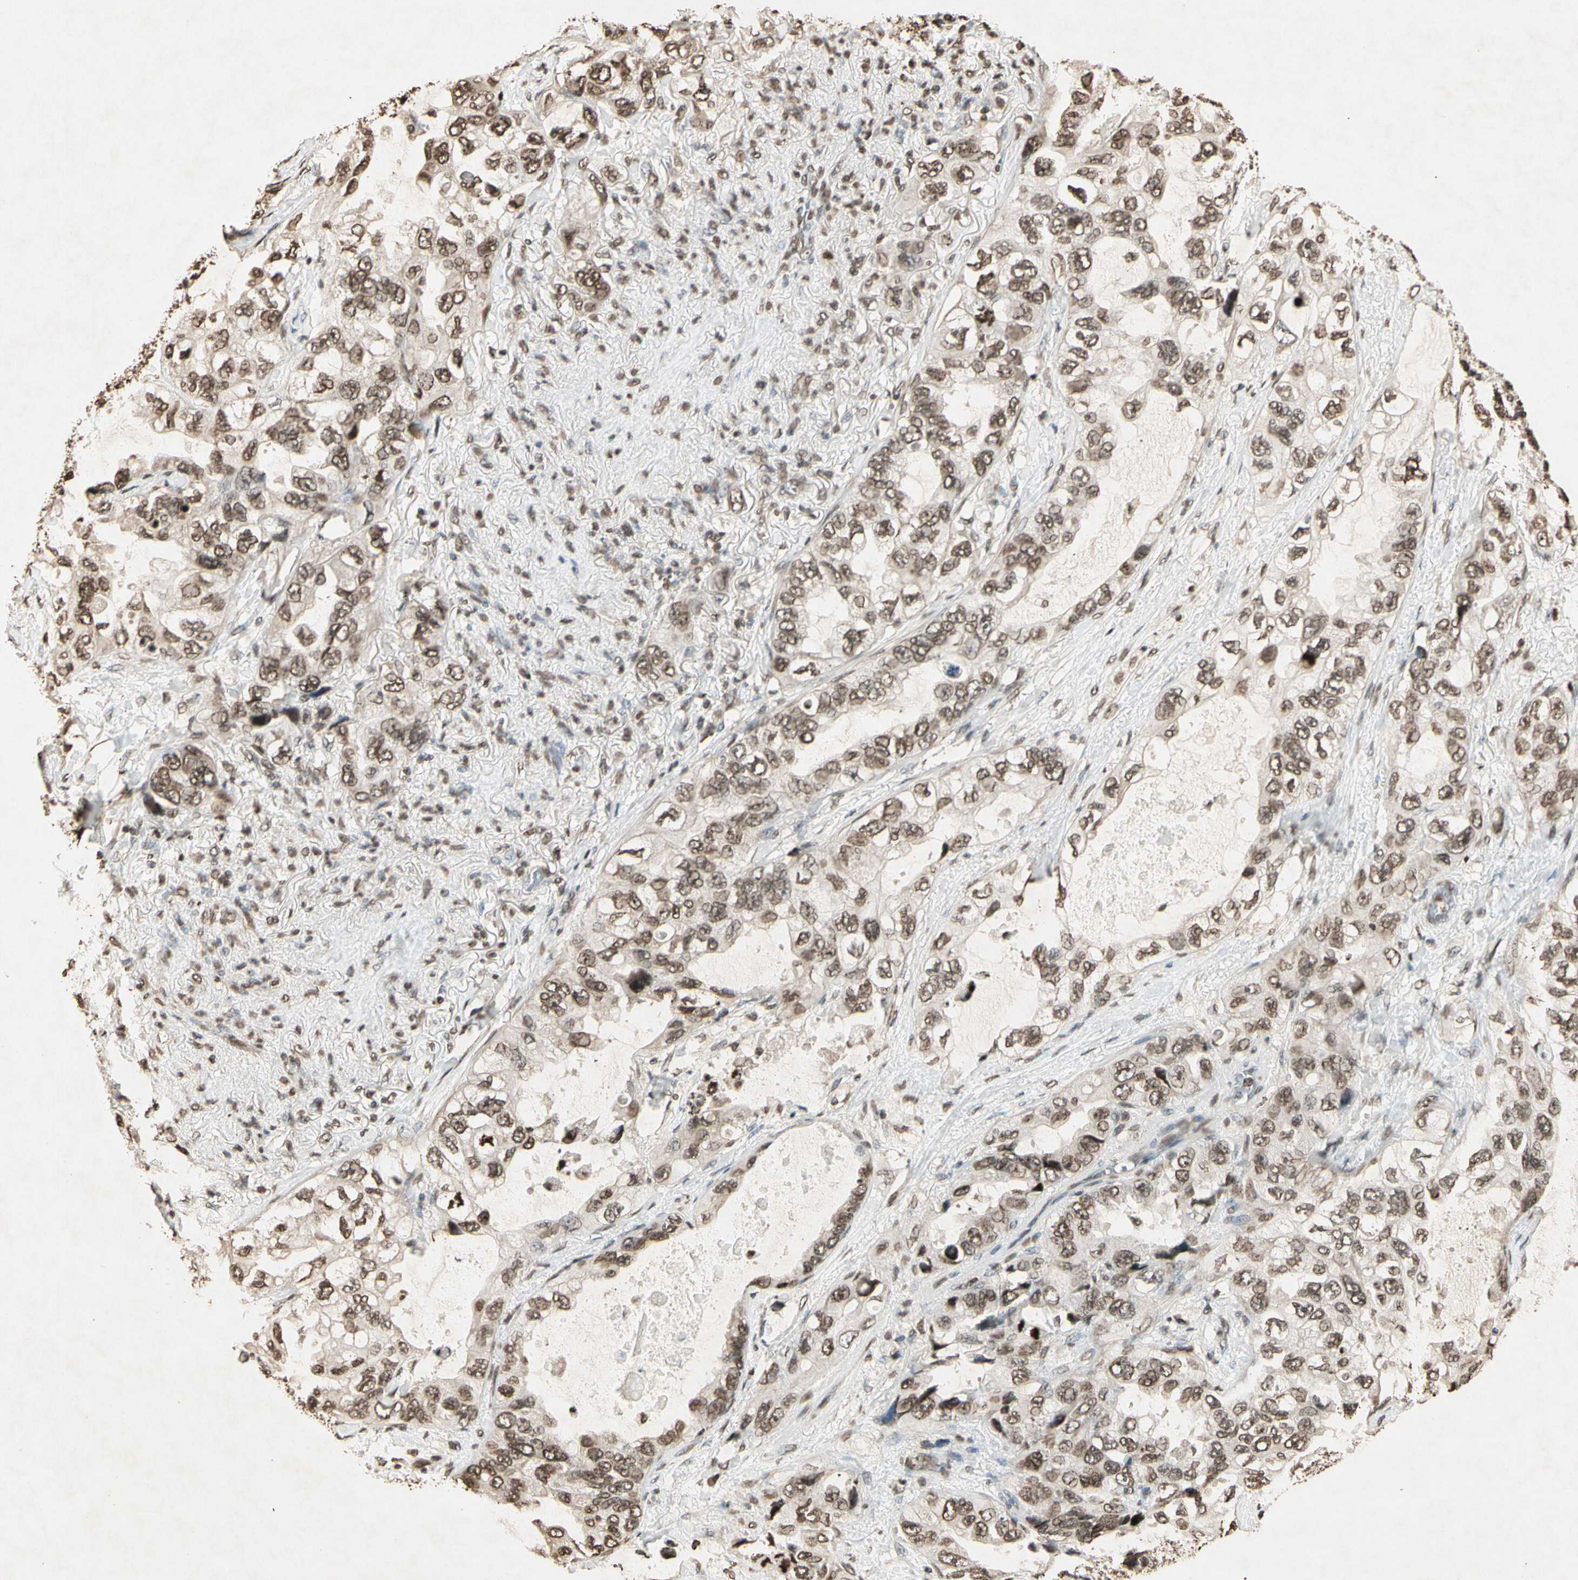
{"staining": {"intensity": "moderate", "quantity": ">75%", "location": "nuclear"}, "tissue": "lung cancer", "cell_type": "Tumor cells", "image_type": "cancer", "snomed": [{"axis": "morphology", "description": "Squamous cell carcinoma, NOS"}, {"axis": "topography", "description": "Lung"}], "caption": "Moderate nuclear positivity is seen in approximately >75% of tumor cells in lung cancer (squamous cell carcinoma). (DAB = brown stain, brightfield microscopy at high magnification).", "gene": "TOP1", "patient": {"sex": "female", "age": 73}}